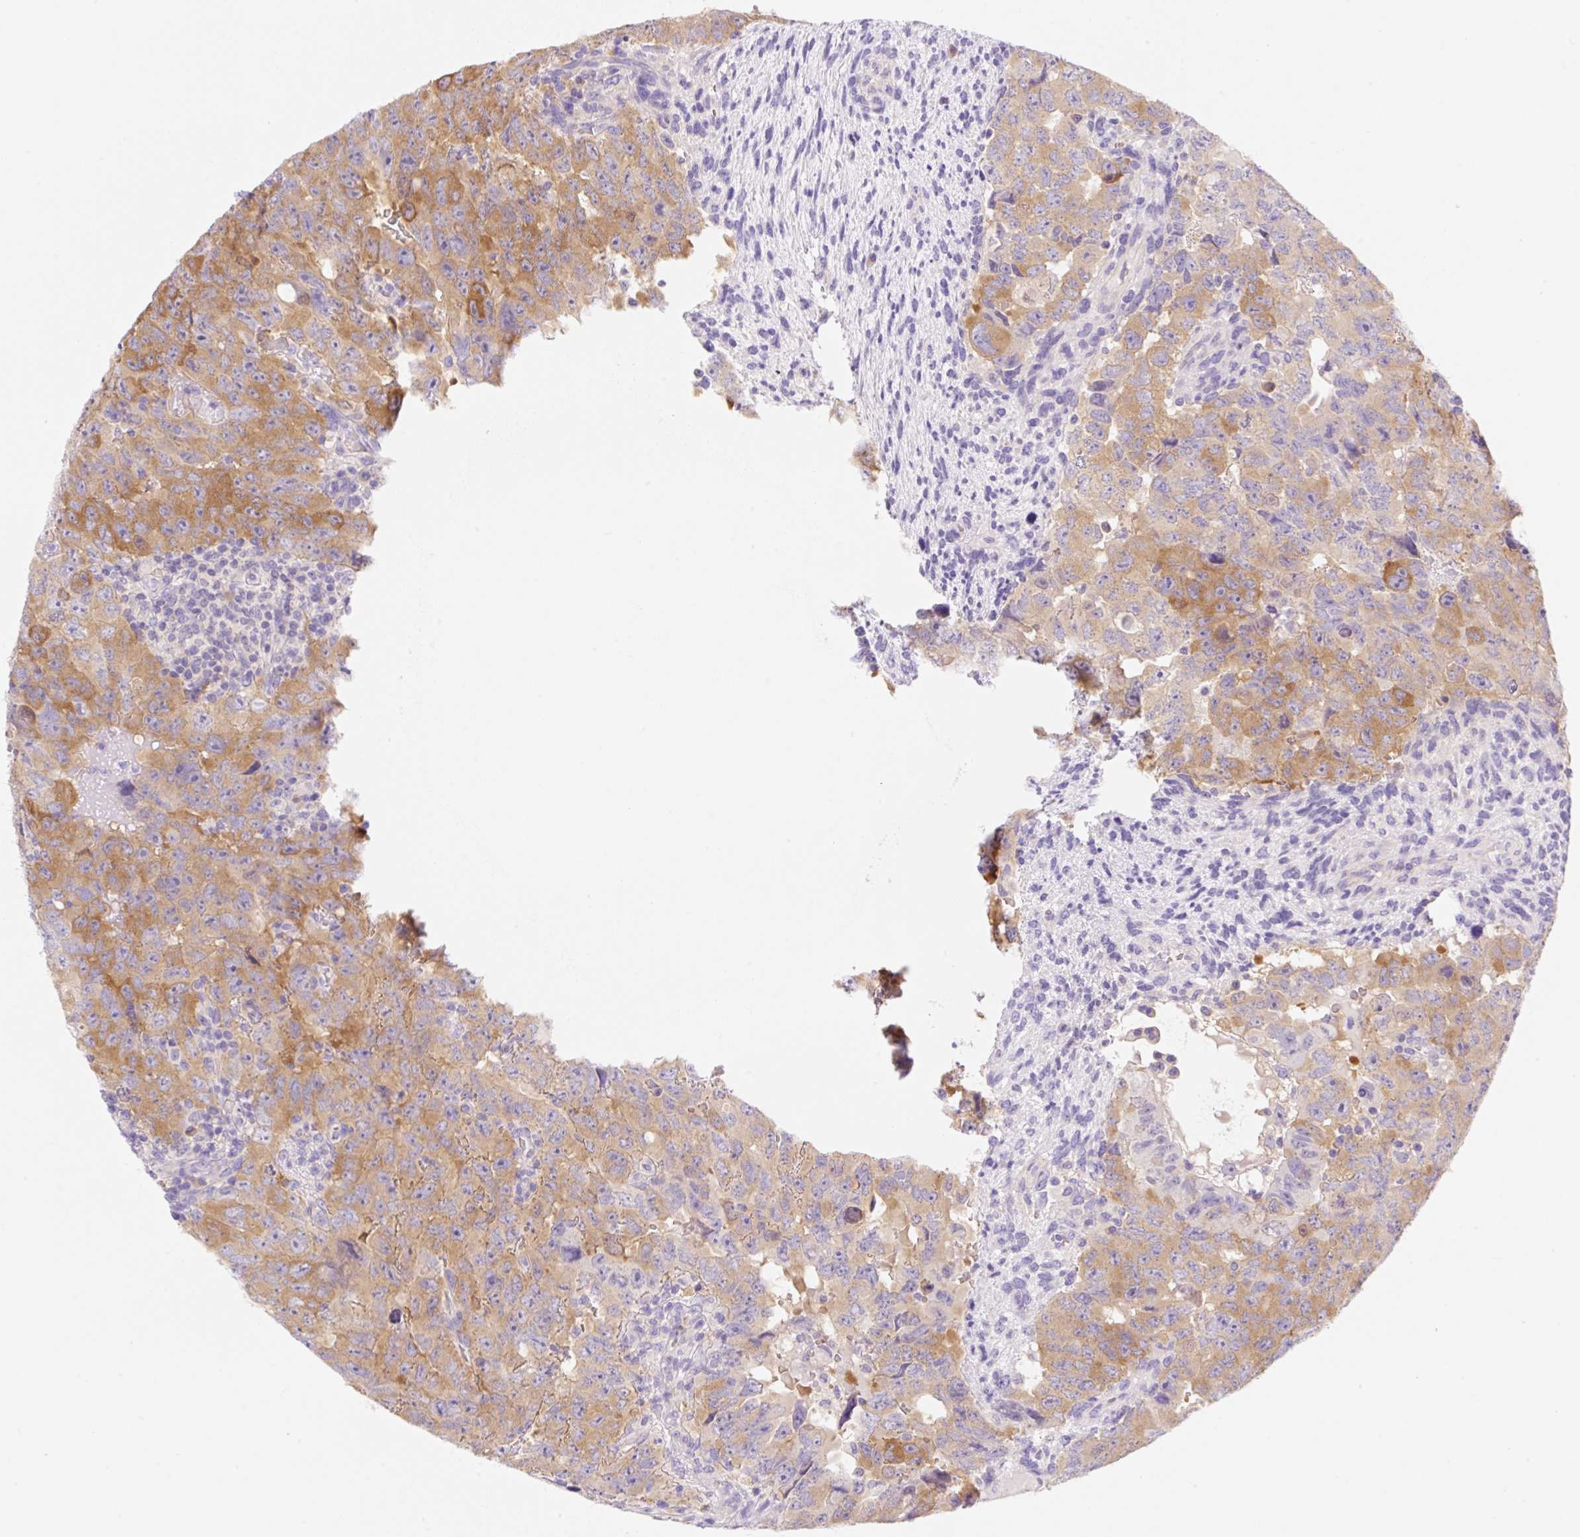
{"staining": {"intensity": "moderate", "quantity": ">75%", "location": "cytoplasmic/membranous"}, "tissue": "testis cancer", "cell_type": "Tumor cells", "image_type": "cancer", "snomed": [{"axis": "morphology", "description": "Carcinoma, Embryonal, NOS"}, {"axis": "topography", "description": "Testis"}], "caption": "Immunohistochemical staining of human testis cancer (embryonal carcinoma) displays medium levels of moderate cytoplasmic/membranous positivity in about >75% of tumor cells. (Stains: DAB (3,3'-diaminobenzidine) in brown, nuclei in blue, Microscopy: brightfield microscopy at high magnification).", "gene": "DENND5A", "patient": {"sex": "male", "age": 24}}